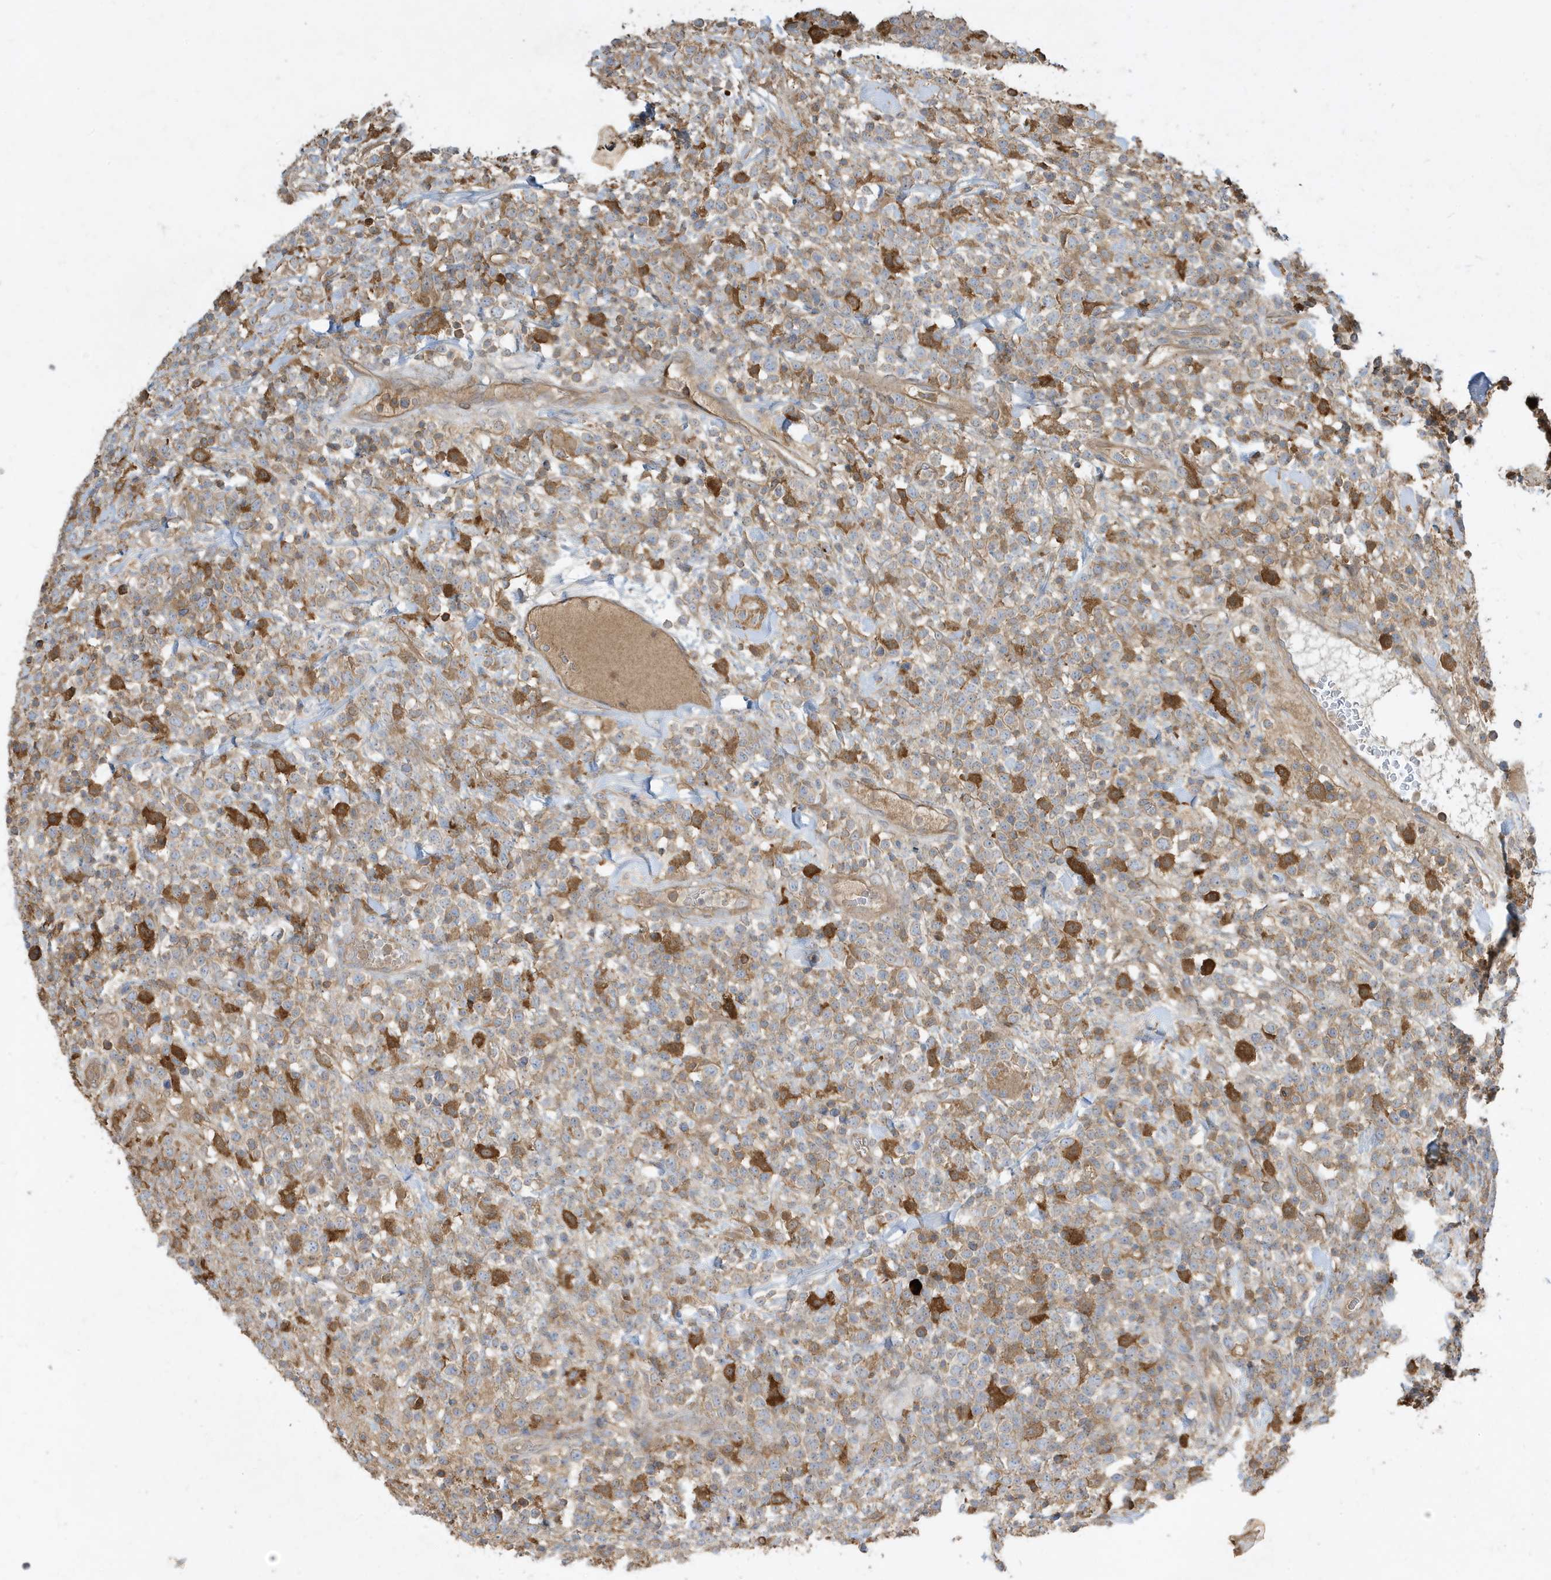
{"staining": {"intensity": "weak", "quantity": "<25%", "location": "cytoplasmic/membranous"}, "tissue": "lymphoma", "cell_type": "Tumor cells", "image_type": "cancer", "snomed": [{"axis": "morphology", "description": "Malignant lymphoma, non-Hodgkin's type, High grade"}, {"axis": "topography", "description": "Colon"}], "caption": "Tumor cells are negative for protein expression in human lymphoma.", "gene": "ABTB1", "patient": {"sex": "female", "age": 53}}